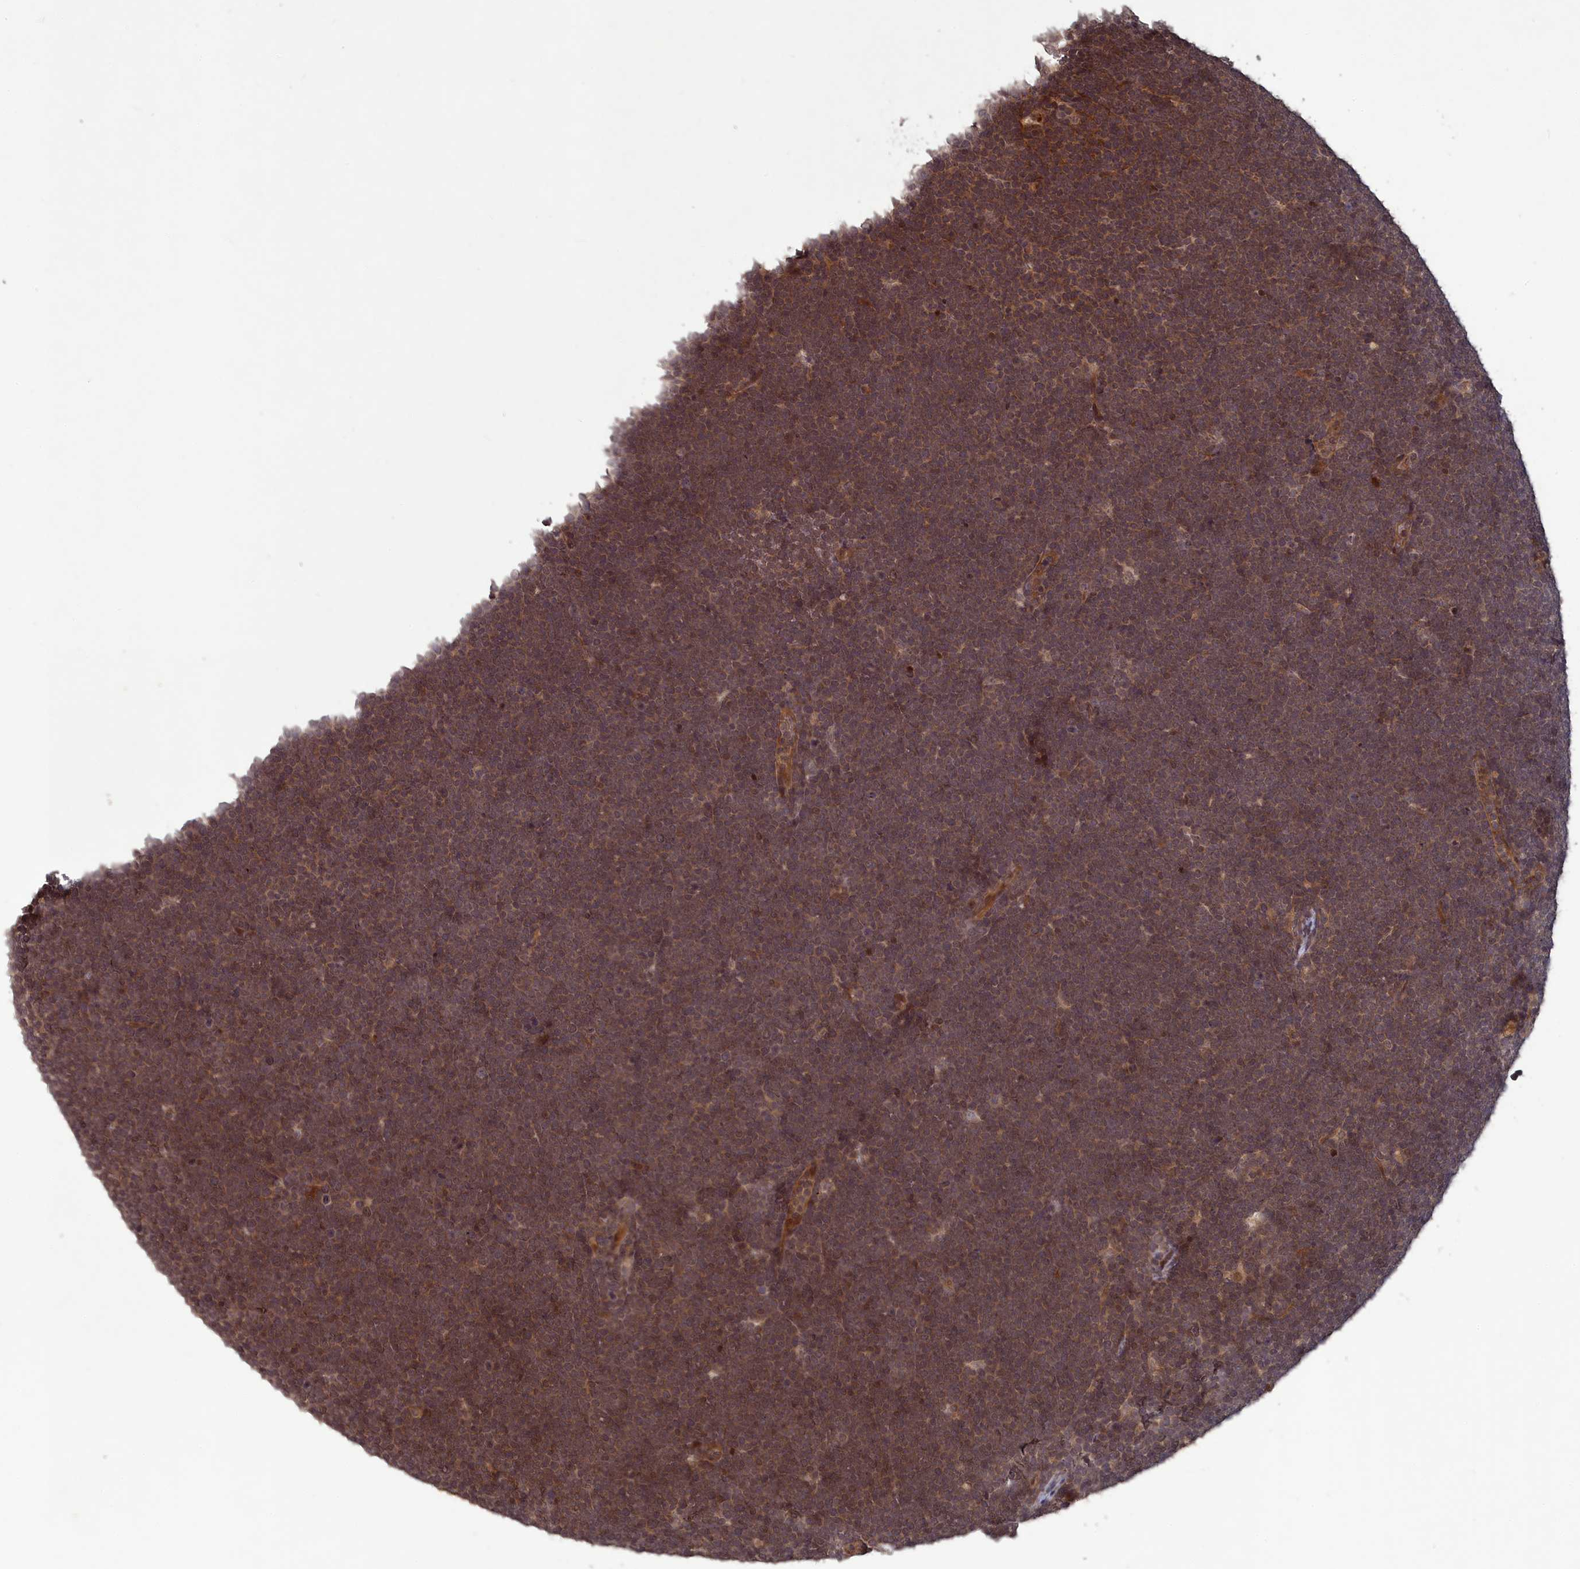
{"staining": {"intensity": "moderate", "quantity": ">75%", "location": "cytoplasmic/membranous,nuclear"}, "tissue": "lymphoma", "cell_type": "Tumor cells", "image_type": "cancer", "snomed": [{"axis": "morphology", "description": "Malignant lymphoma, non-Hodgkin's type, High grade"}, {"axis": "topography", "description": "Lymph node"}], "caption": "High-power microscopy captured an immunohistochemistry histopathology image of malignant lymphoma, non-Hodgkin's type (high-grade), revealing moderate cytoplasmic/membranous and nuclear positivity in about >75% of tumor cells.", "gene": "SRMS", "patient": {"sex": "male", "age": 13}}